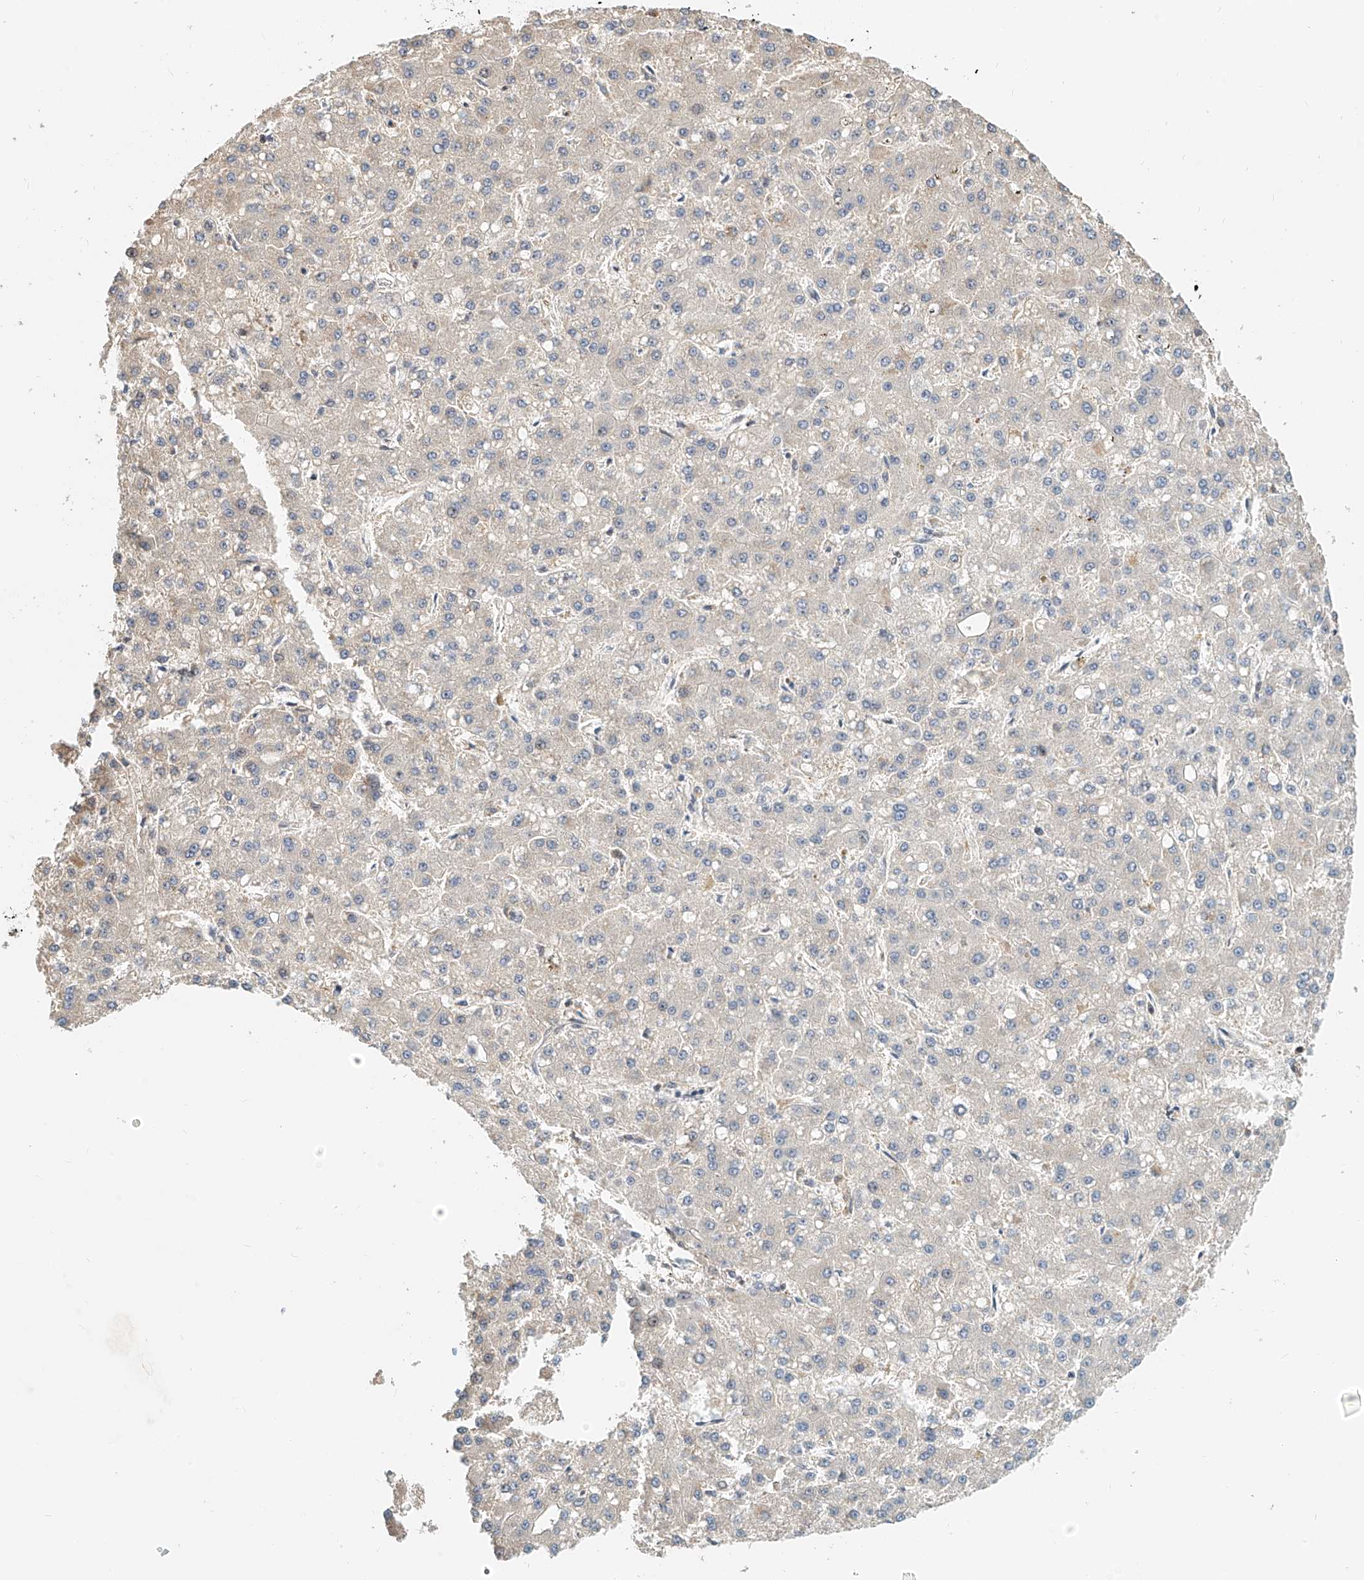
{"staining": {"intensity": "negative", "quantity": "none", "location": "none"}, "tissue": "liver cancer", "cell_type": "Tumor cells", "image_type": "cancer", "snomed": [{"axis": "morphology", "description": "Carcinoma, Hepatocellular, NOS"}, {"axis": "topography", "description": "Liver"}], "caption": "High magnification brightfield microscopy of hepatocellular carcinoma (liver) stained with DAB (brown) and counterstained with hematoxylin (blue): tumor cells show no significant expression.", "gene": "MICAL1", "patient": {"sex": "male", "age": 67}}